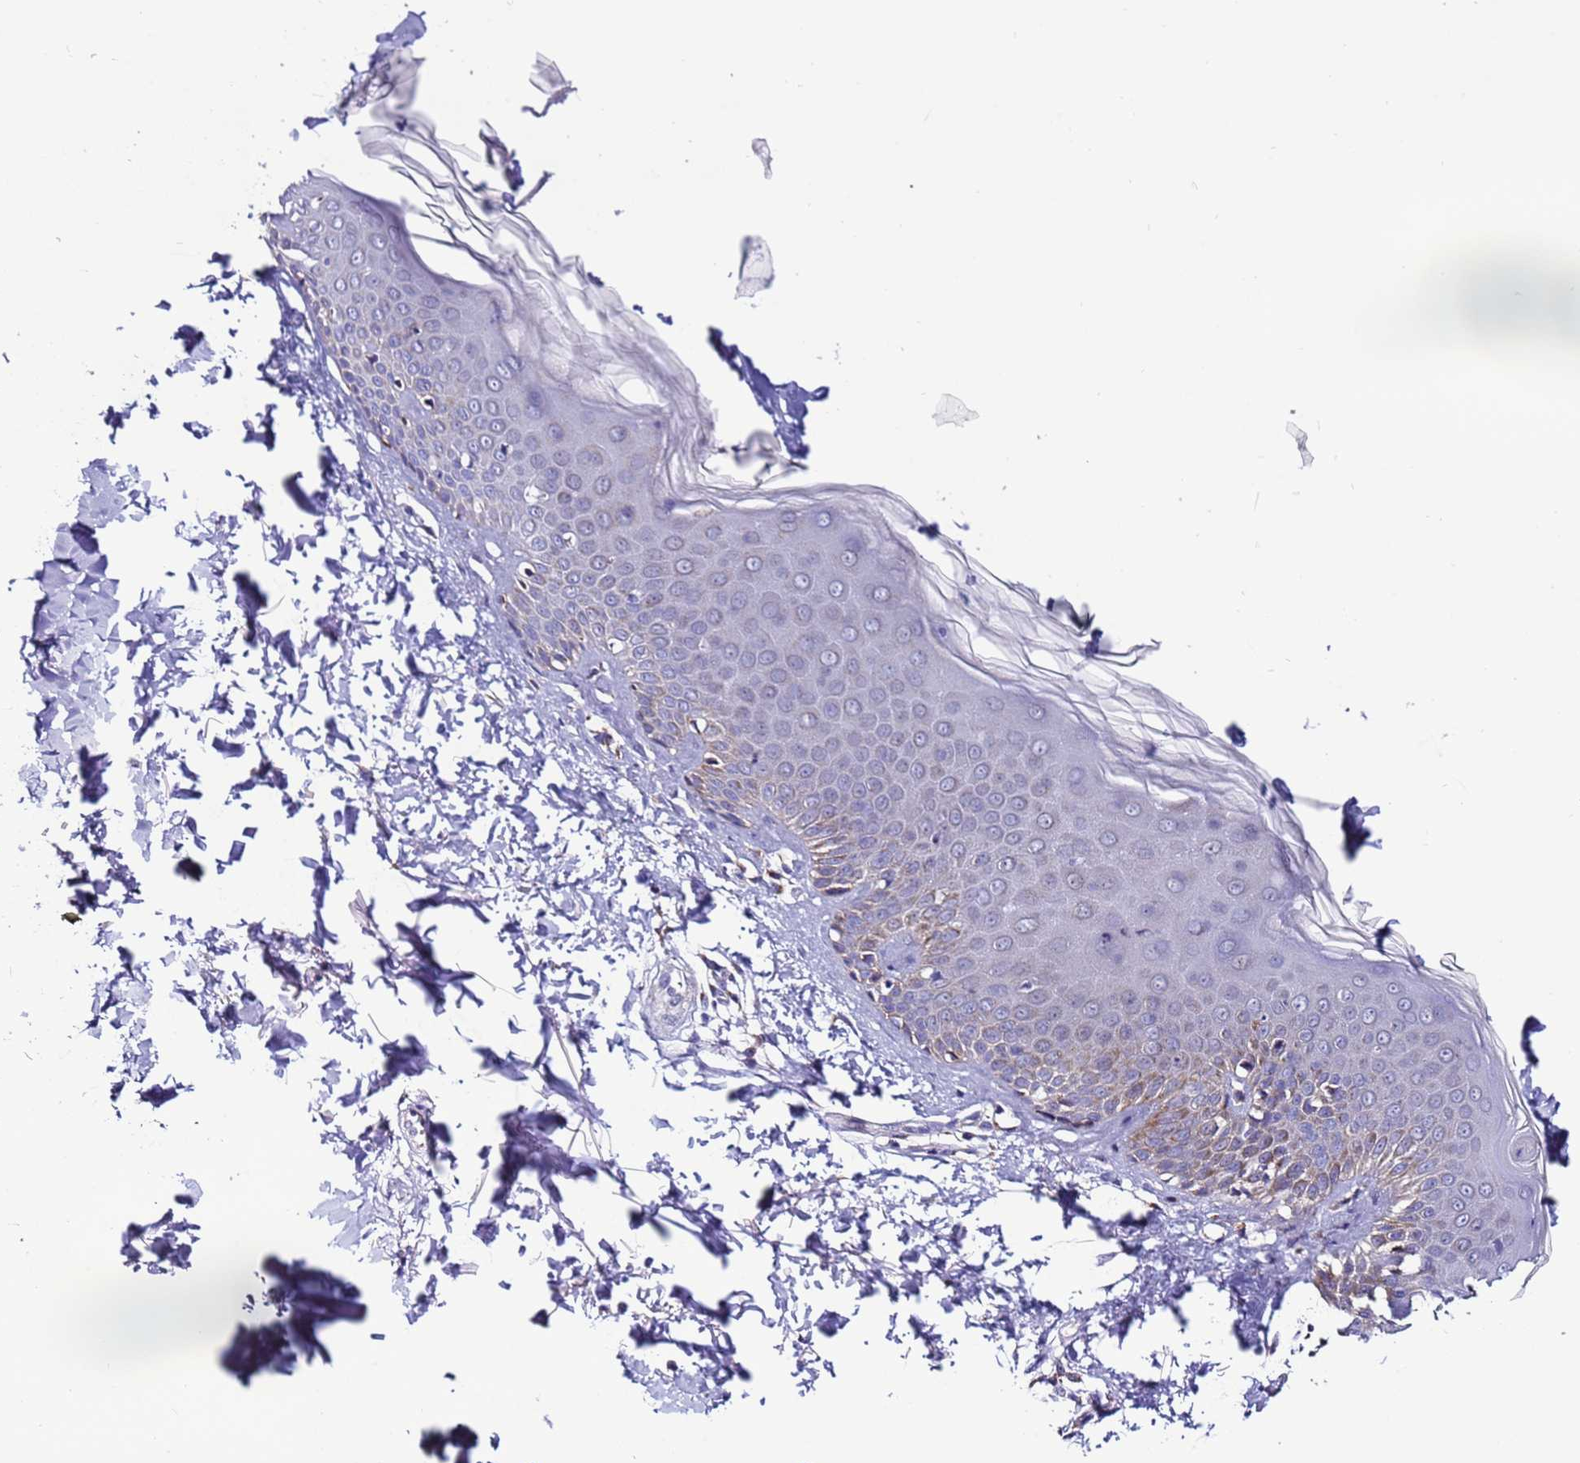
{"staining": {"intensity": "weak", "quantity": ">75%", "location": "cytoplasmic/membranous"}, "tissue": "skin", "cell_type": "Fibroblasts", "image_type": "normal", "snomed": [{"axis": "morphology", "description": "Normal tissue, NOS"}, {"axis": "topography", "description": "Skin"}], "caption": "A high-resolution histopathology image shows immunohistochemistry (IHC) staining of unremarkable skin, which exhibits weak cytoplasmic/membranous positivity in approximately >75% of fibroblasts.", "gene": "UEVLD", "patient": {"sex": "male", "age": 37}}